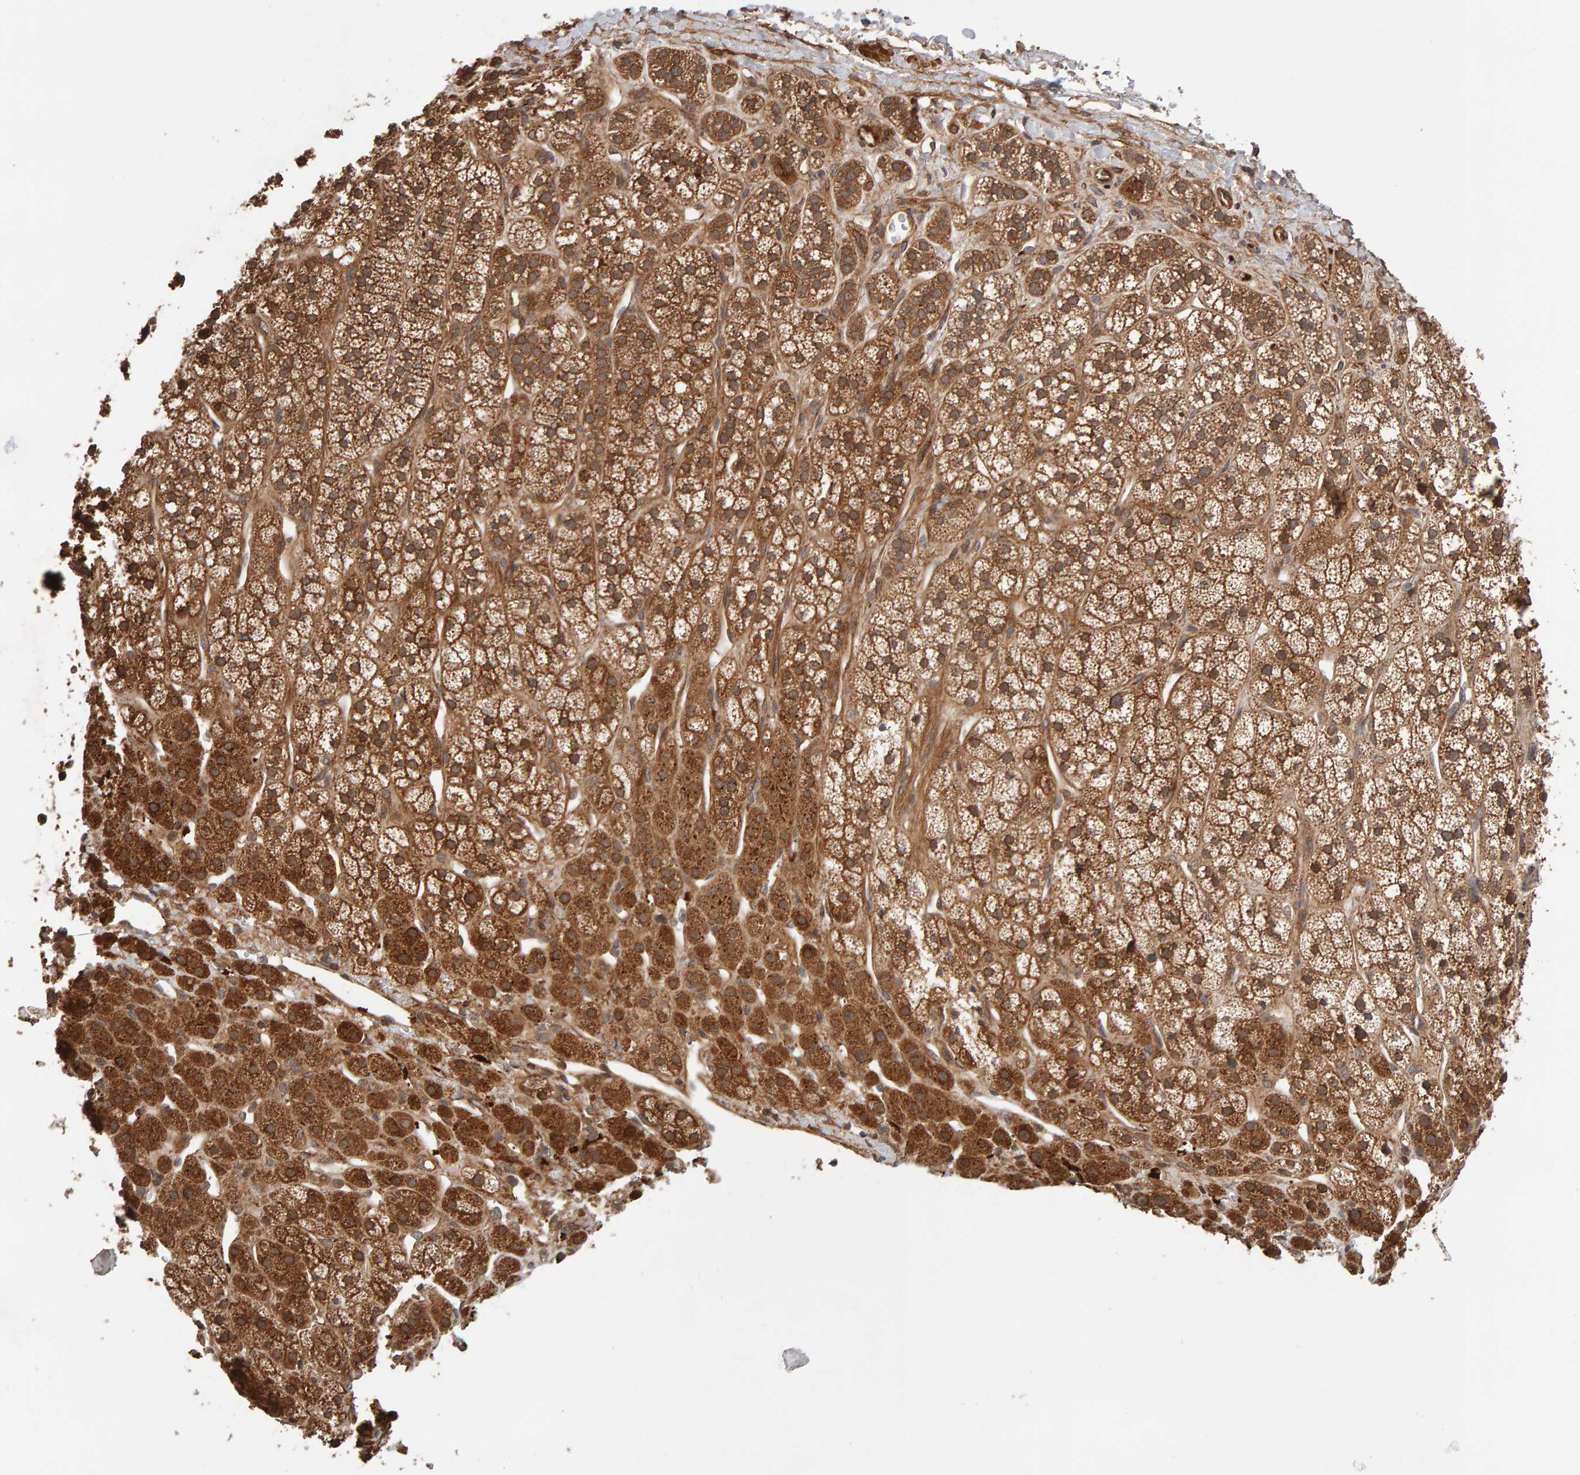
{"staining": {"intensity": "strong", "quantity": ">75%", "location": "cytoplasmic/membranous"}, "tissue": "adrenal gland", "cell_type": "Glandular cells", "image_type": "normal", "snomed": [{"axis": "morphology", "description": "Normal tissue, NOS"}, {"axis": "topography", "description": "Adrenal gland"}], "caption": "Protein analysis of normal adrenal gland demonstrates strong cytoplasmic/membranous positivity in approximately >75% of glandular cells.", "gene": "SYNRG", "patient": {"sex": "male", "age": 56}}